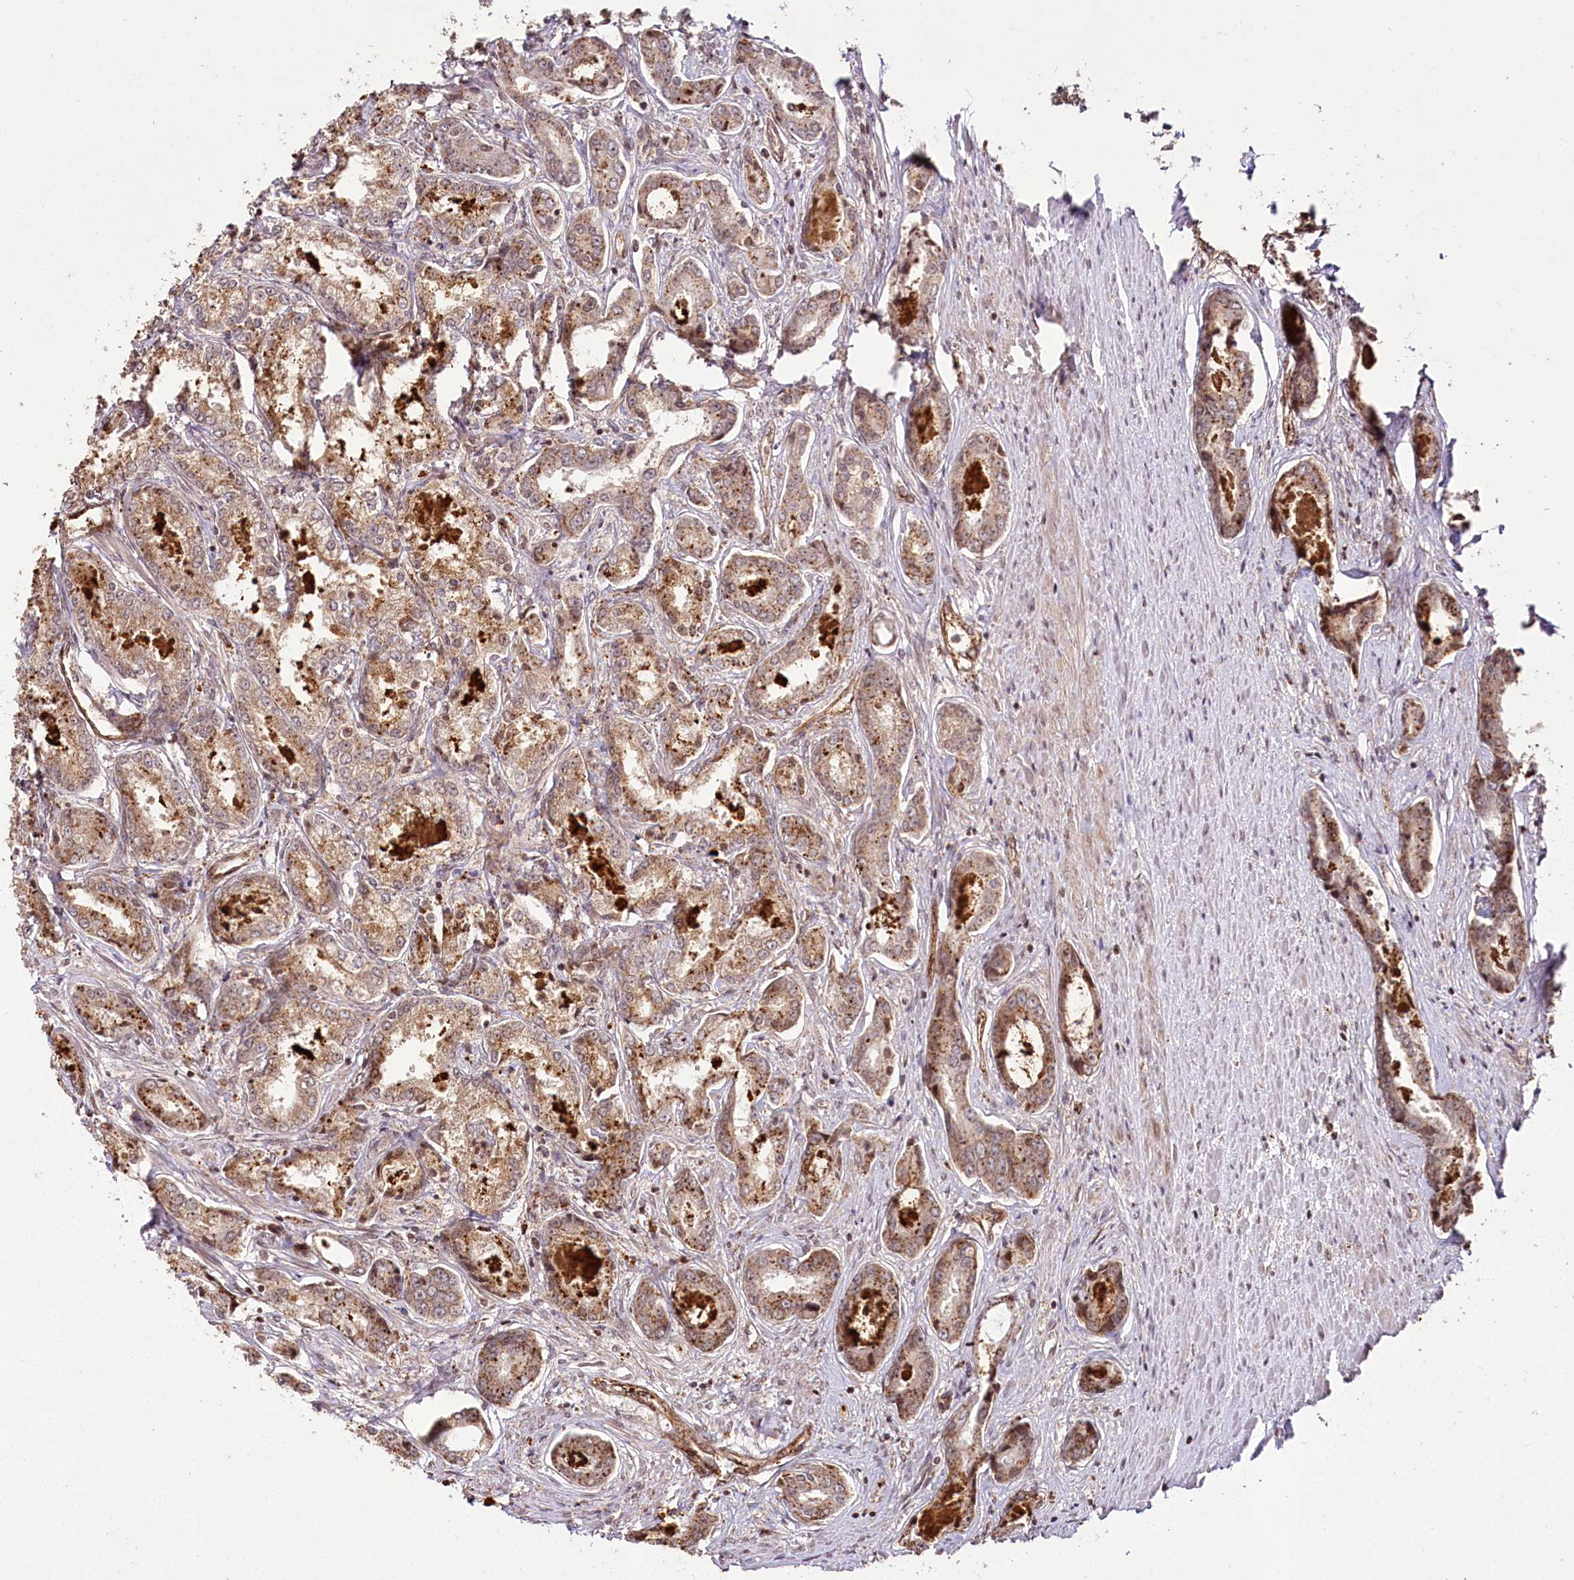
{"staining": {"intensity": "moderate", "quantity": "<25%", "location": "cytoplasmic/membranous"}, "tissue": "prostate cancer", "cell_type": "Tumor cells", "image_type": "cancer", "snomed": [{"axis": "morphology", "description": "Adenocarcinoma, Low grade"}, {"axis": "topography", "description": "Prostate"}], "caption": "Immunohistochemistry (IHC) (DAB (3,3'-diaminobenzidine)) staining of human prostate low-grade adenocarcinoma demonstrates moderate cytoplasmic/membranous protein positivity in about <25% of tumor cells. Nuclei are stained in blue.", "gene": "HOXC8", "patient": {"sex": "male", "age": 68}}